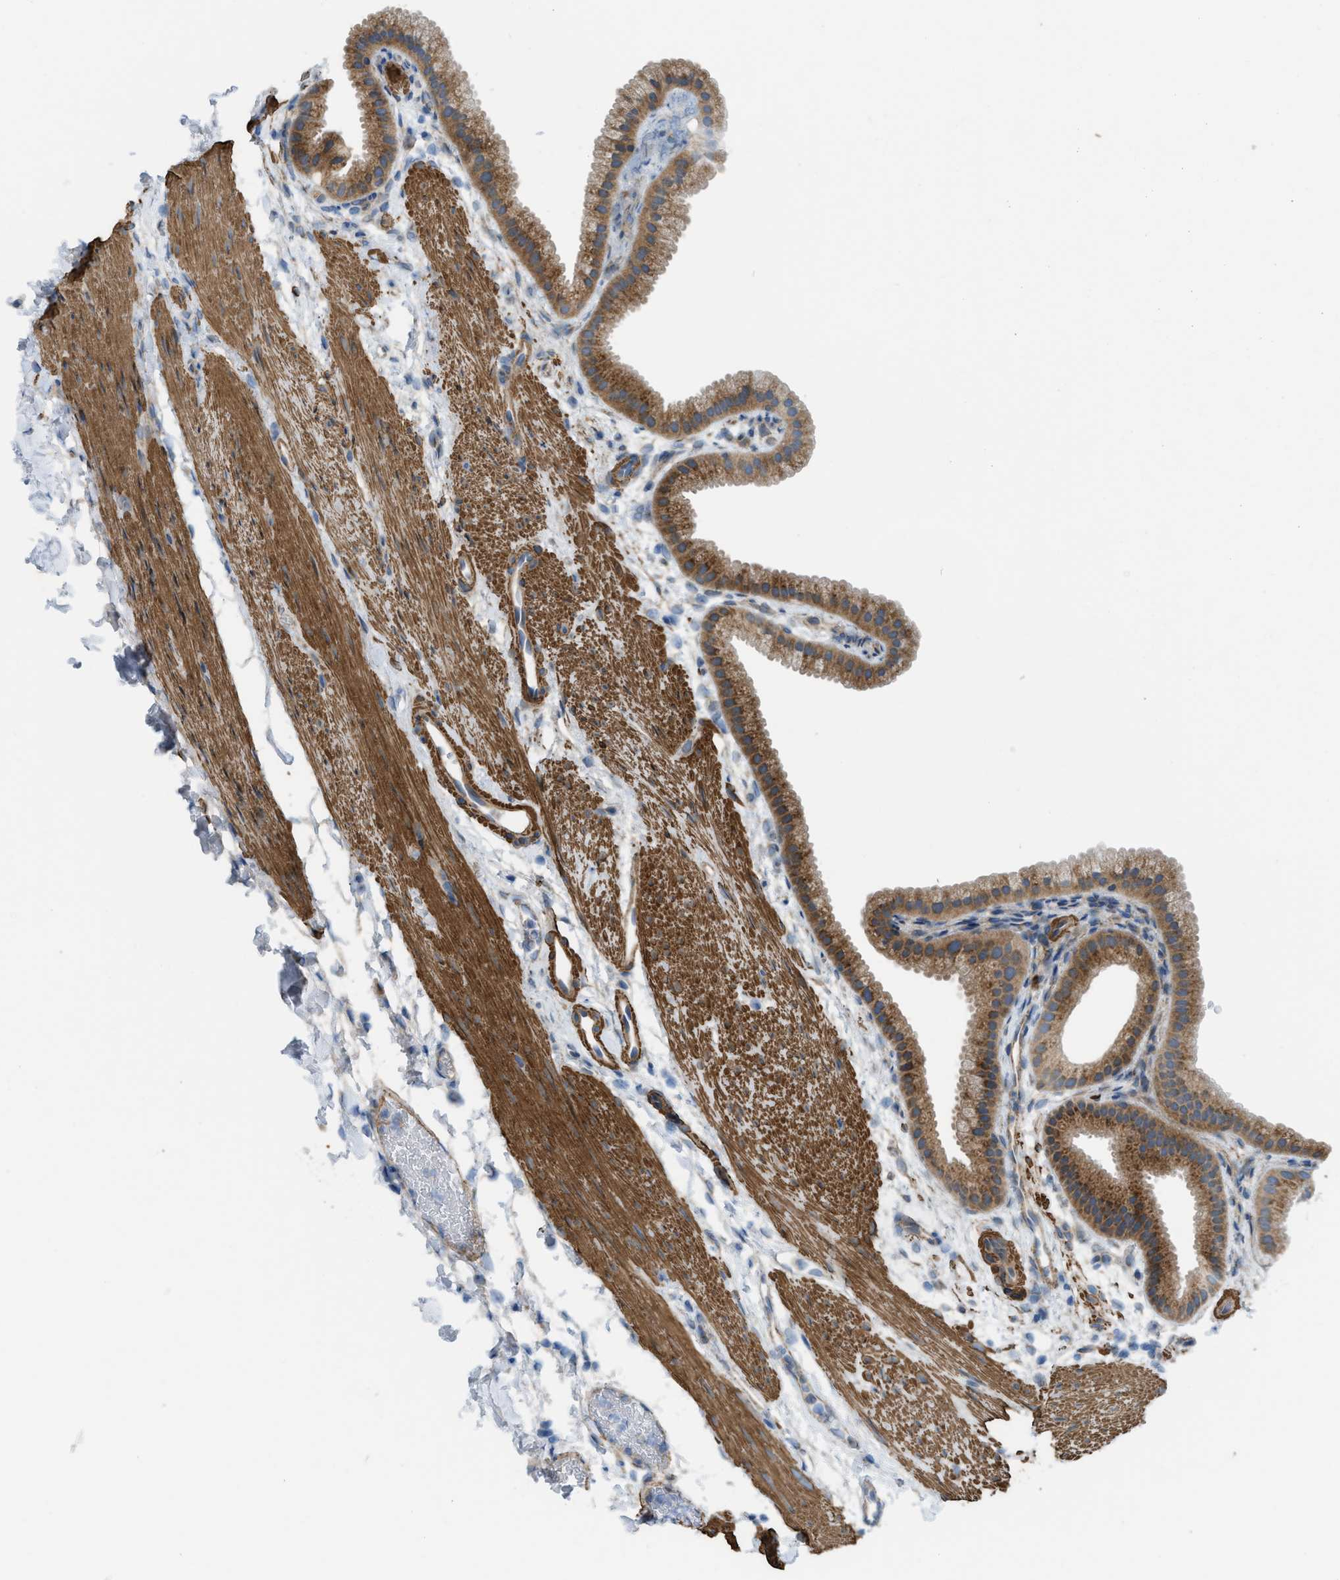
{"staining": {"intensity": "strong", "quantity": ">75%", "location": "cytoplasmic/membranous"}, "tissue": "gallbladder", "cell_type": "Glandular cells", "image_type": "normal", "snomed": [{"axis": "morphology", "description": "Normal tissue, NOS"}, {"axis": "topography", "description": "Gallbladder"}], "caption": "Gallbladder stained for a protein (brown) displays strong cytoplasmic/membranous positive positivity in approximately >75% of glandular cells.", "gene": "BMPR1A", "patient": {"sex": "female", "age": 64}}